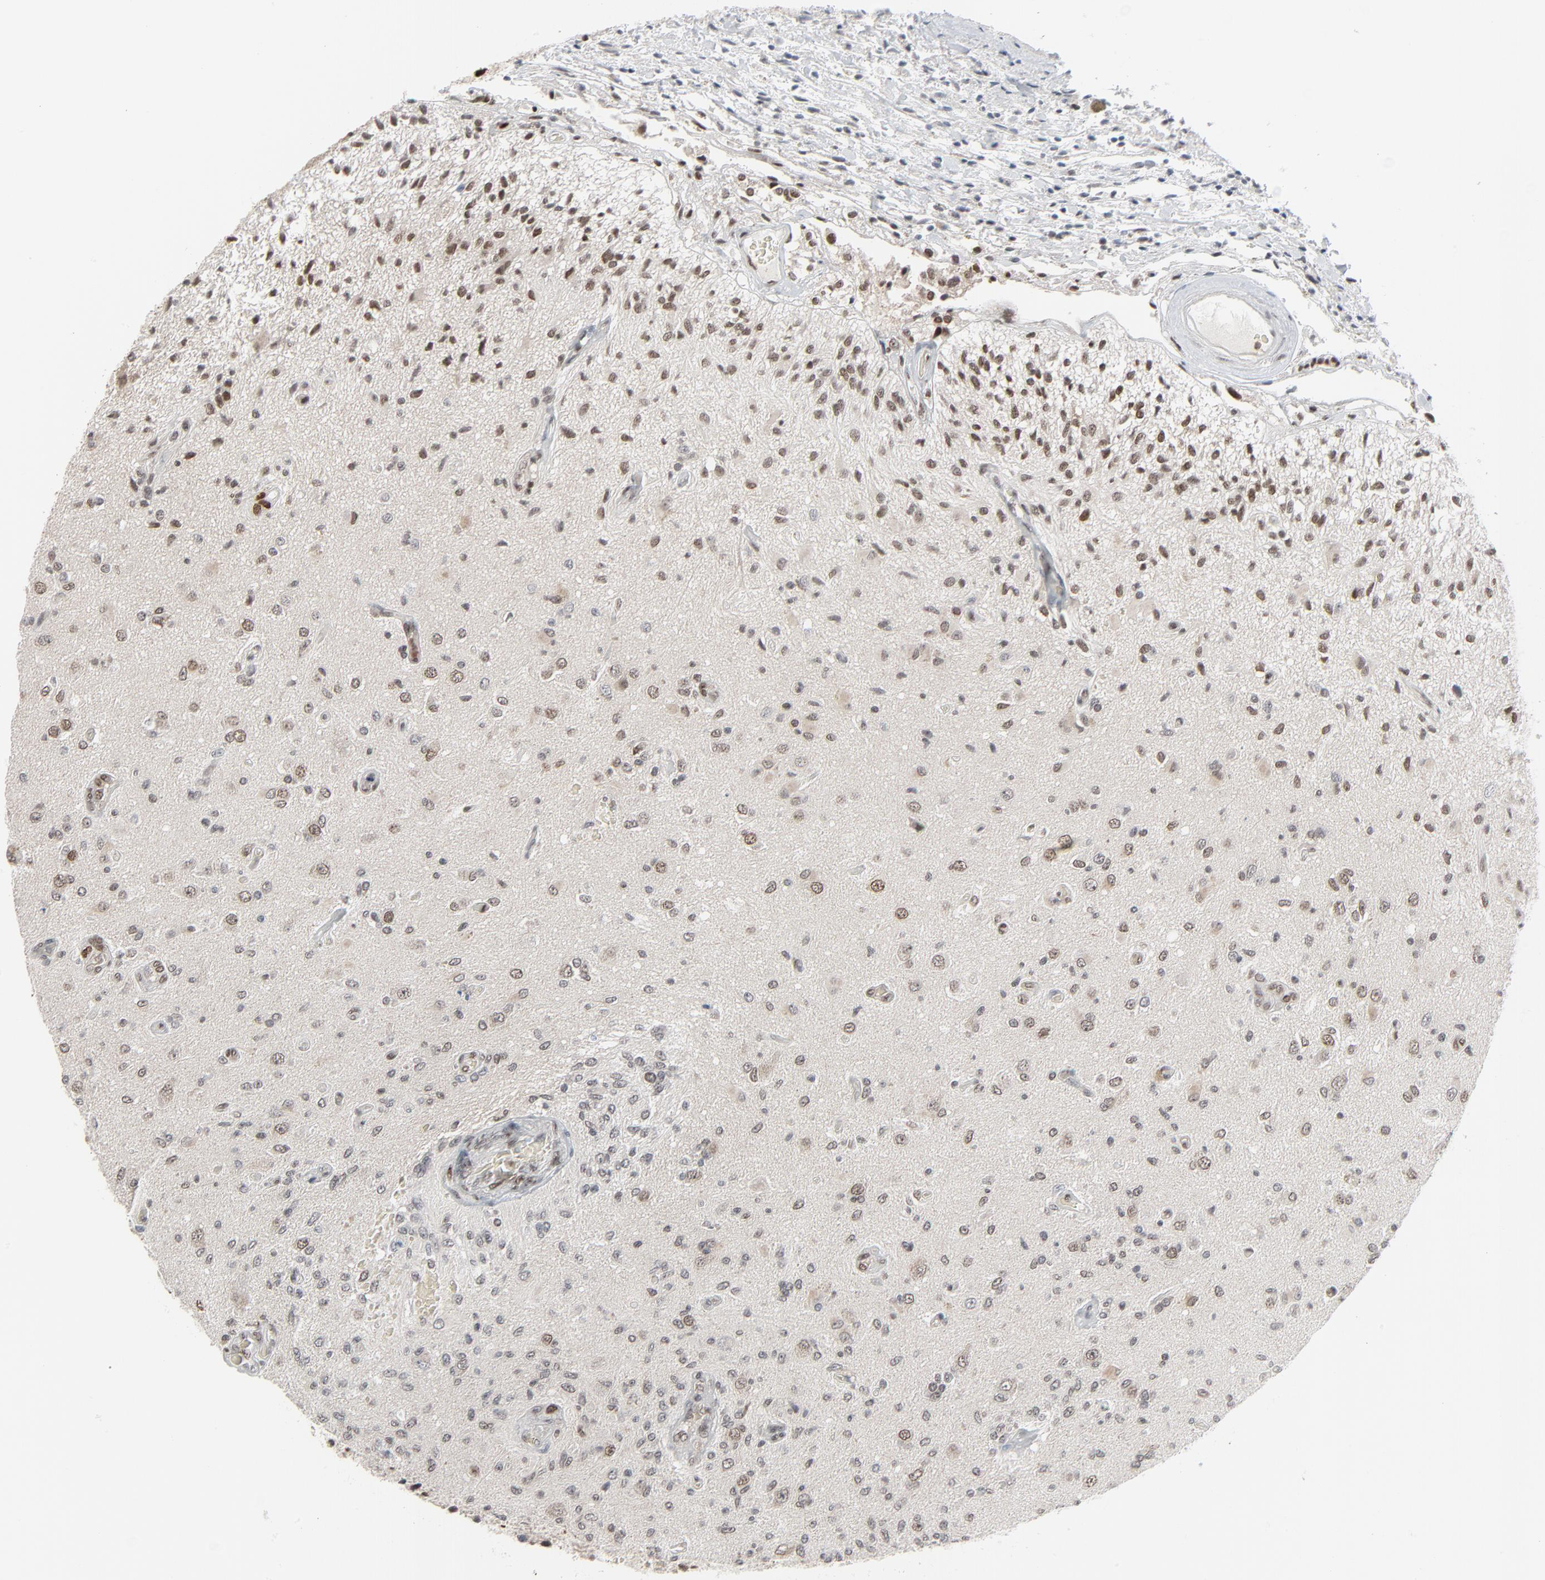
{"staining": {"intensity": "weak", "quantity": "25%-75%", "location": "nuclear"}, "tissue": "glioma", "cell_type": "Tumor cells", "image_type": "cancer", "snomed": [{"axis": "morphology", "description": "Normal tissue, NOS"}, {"axis": "morphology", "description": "Glioma, malignant, High grade"}, {"axis": "topography", "description": "Cerebral cortex"}], "caption": "Tumor cells exhibit low levels of weak nuclear positivity in about 25%-75% of cells in glioma.", "gene": "CUX1", "patient": {"sex": "male", "age": 77}}